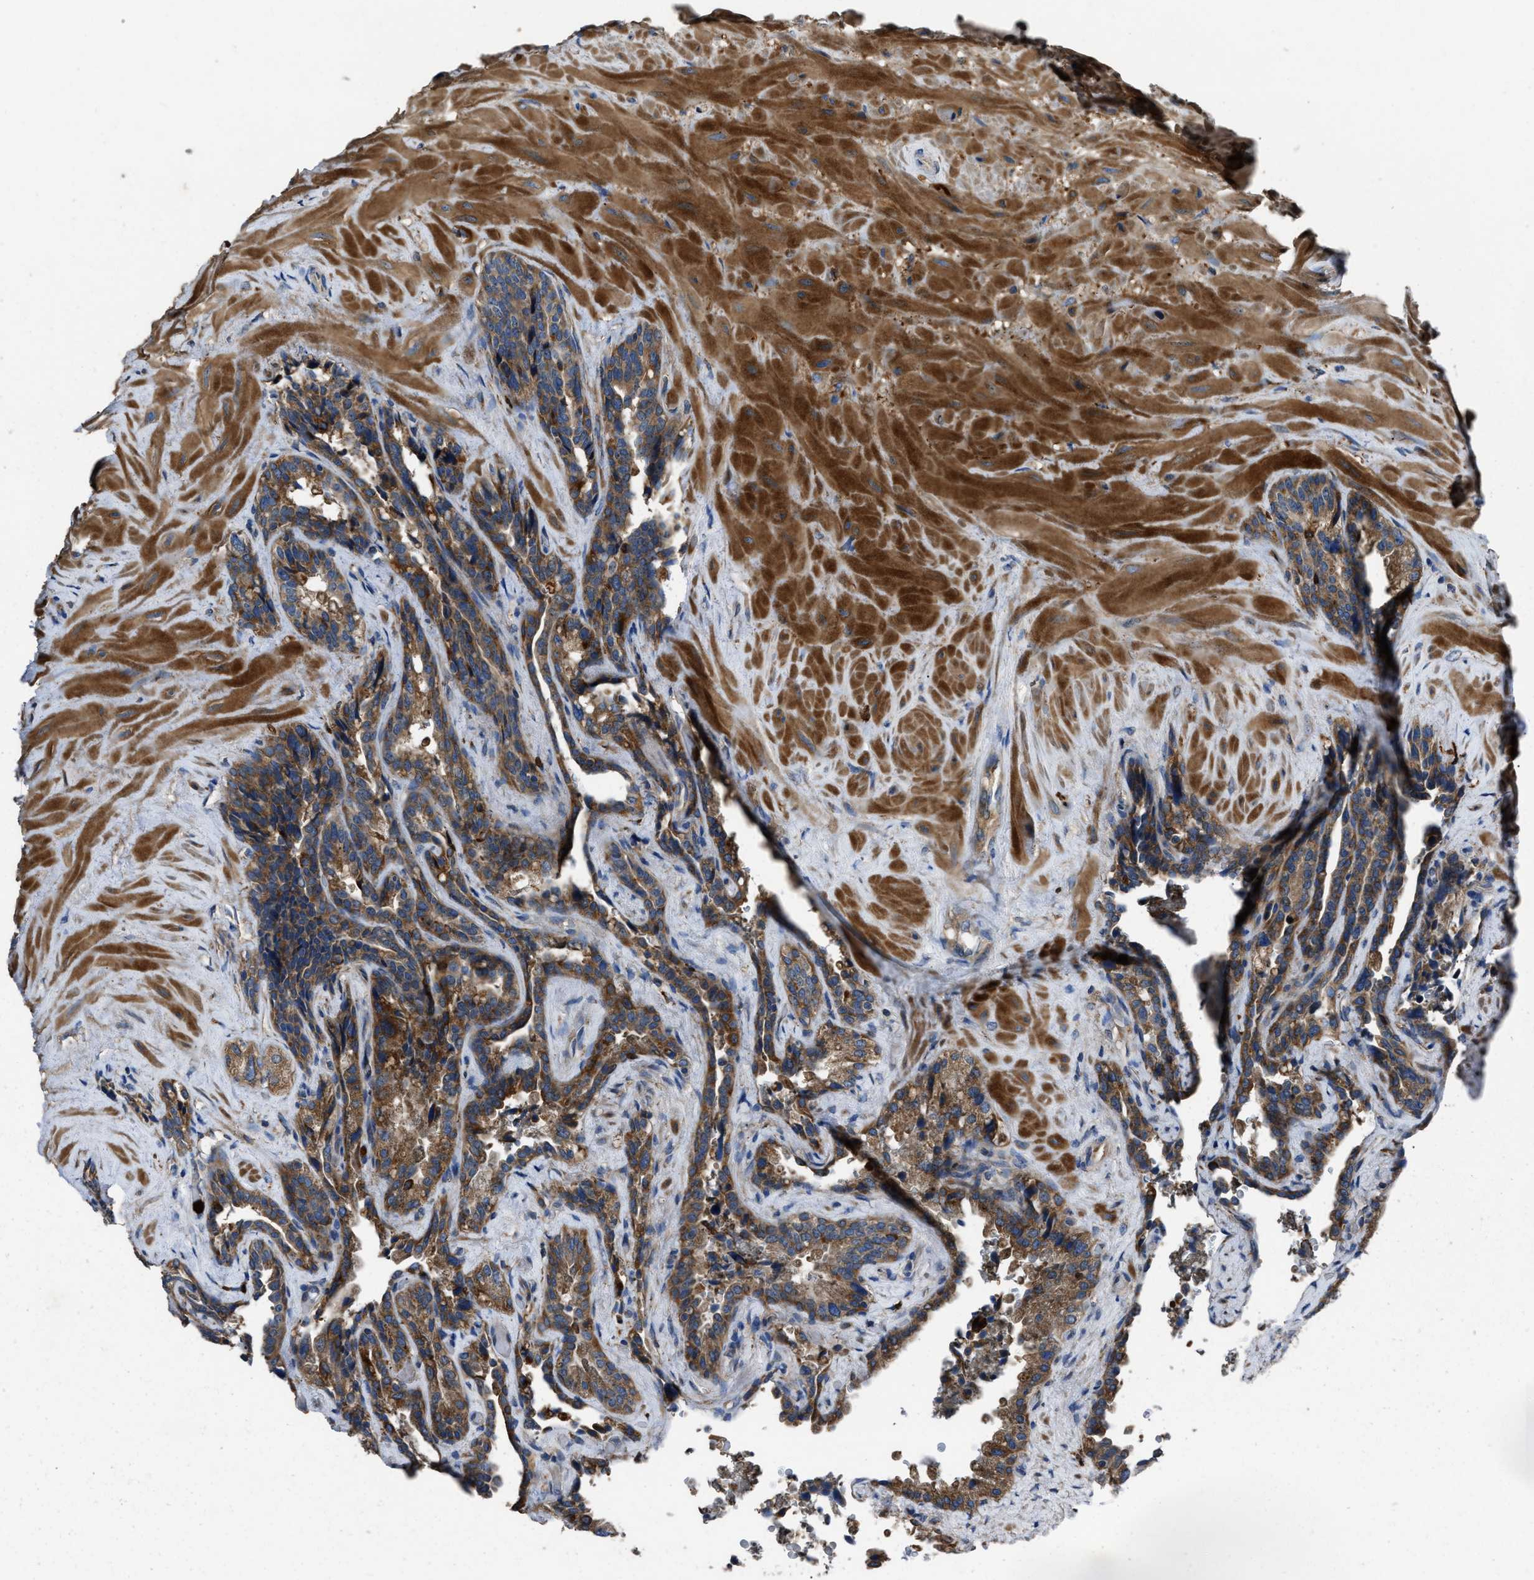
{"staining": {"intensity": "moderate", "quantity": ">75%", "location": "cytoplasmic/membranous"}, "tissue": "seminal vesicle", "cell_type": "Glandular cells", "image_type": "normal", "snomed": [{"axis": "morphology", "description": "Normal tissue, NOS"}, {"axis": "topography", "description": "Seminal veicle"}], "caption": "Protein expression analysis of normal seminal vesicle shows moderate cytoplasmic/membranous positivity in approximately >75% of glandular cells.", "gene": "ANGPT1", "patient": {"sex": "male", "age": 68}}